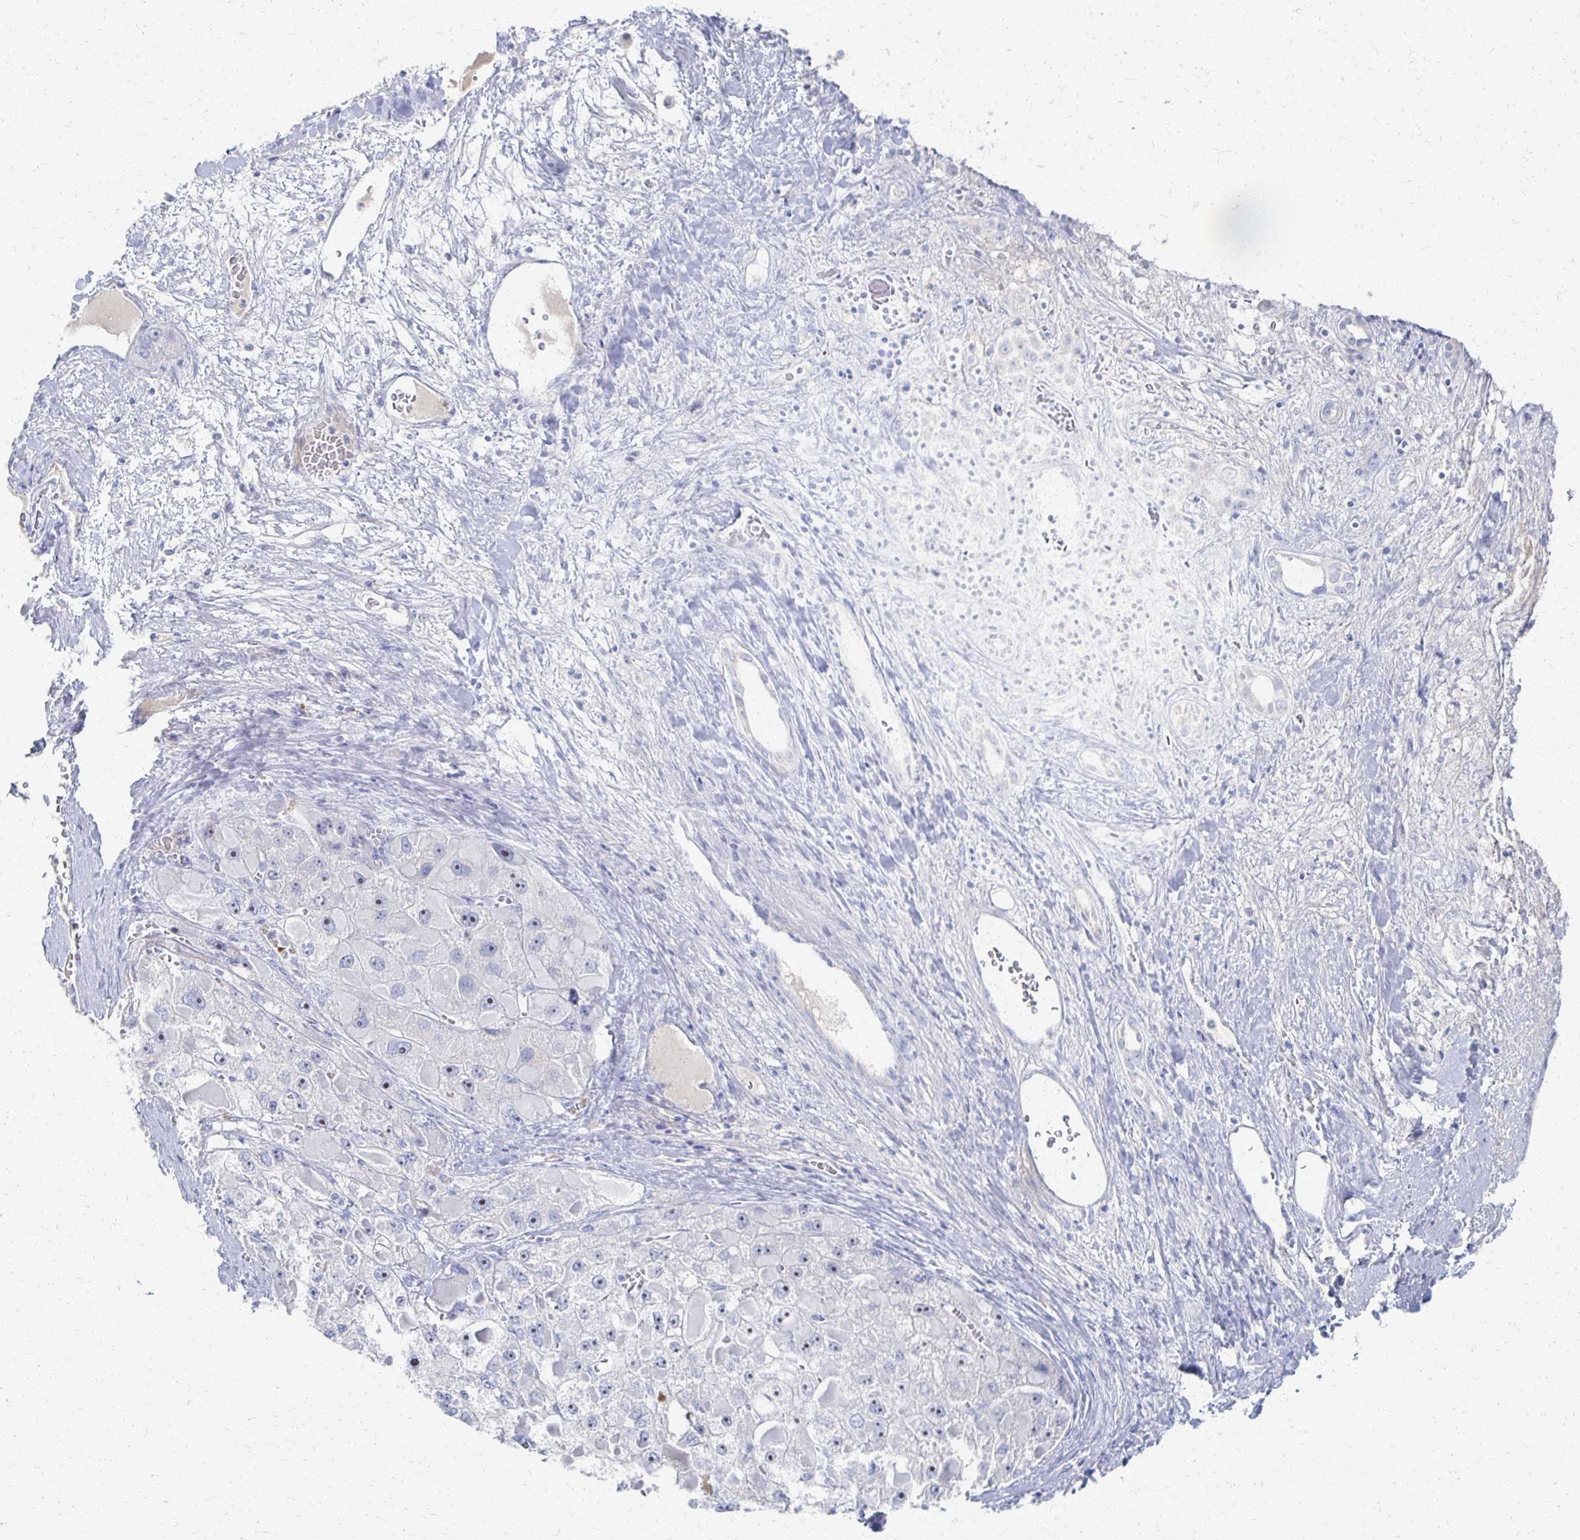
{"staining": {"intensity": "negative", "quantity": "none", "location": "none"}, "tissue": "liver cancer", "cell_type": "Tumor cells", "image_type": "cancer", "snomed": [{"axis": "morphology", "description": "Carcinoma, Hepatocellular, NOS"}, {"axis": "topography", "description": "Liver"}], "caption": "Immunohistochemical staining of hepatocellular carcinoma (liver) reveals no significant expression in tumor cells. (DAB immunohistochemistry, high magnification).", "gene": "PRR20A", "patient": {"sex": "female", "age": 73}}